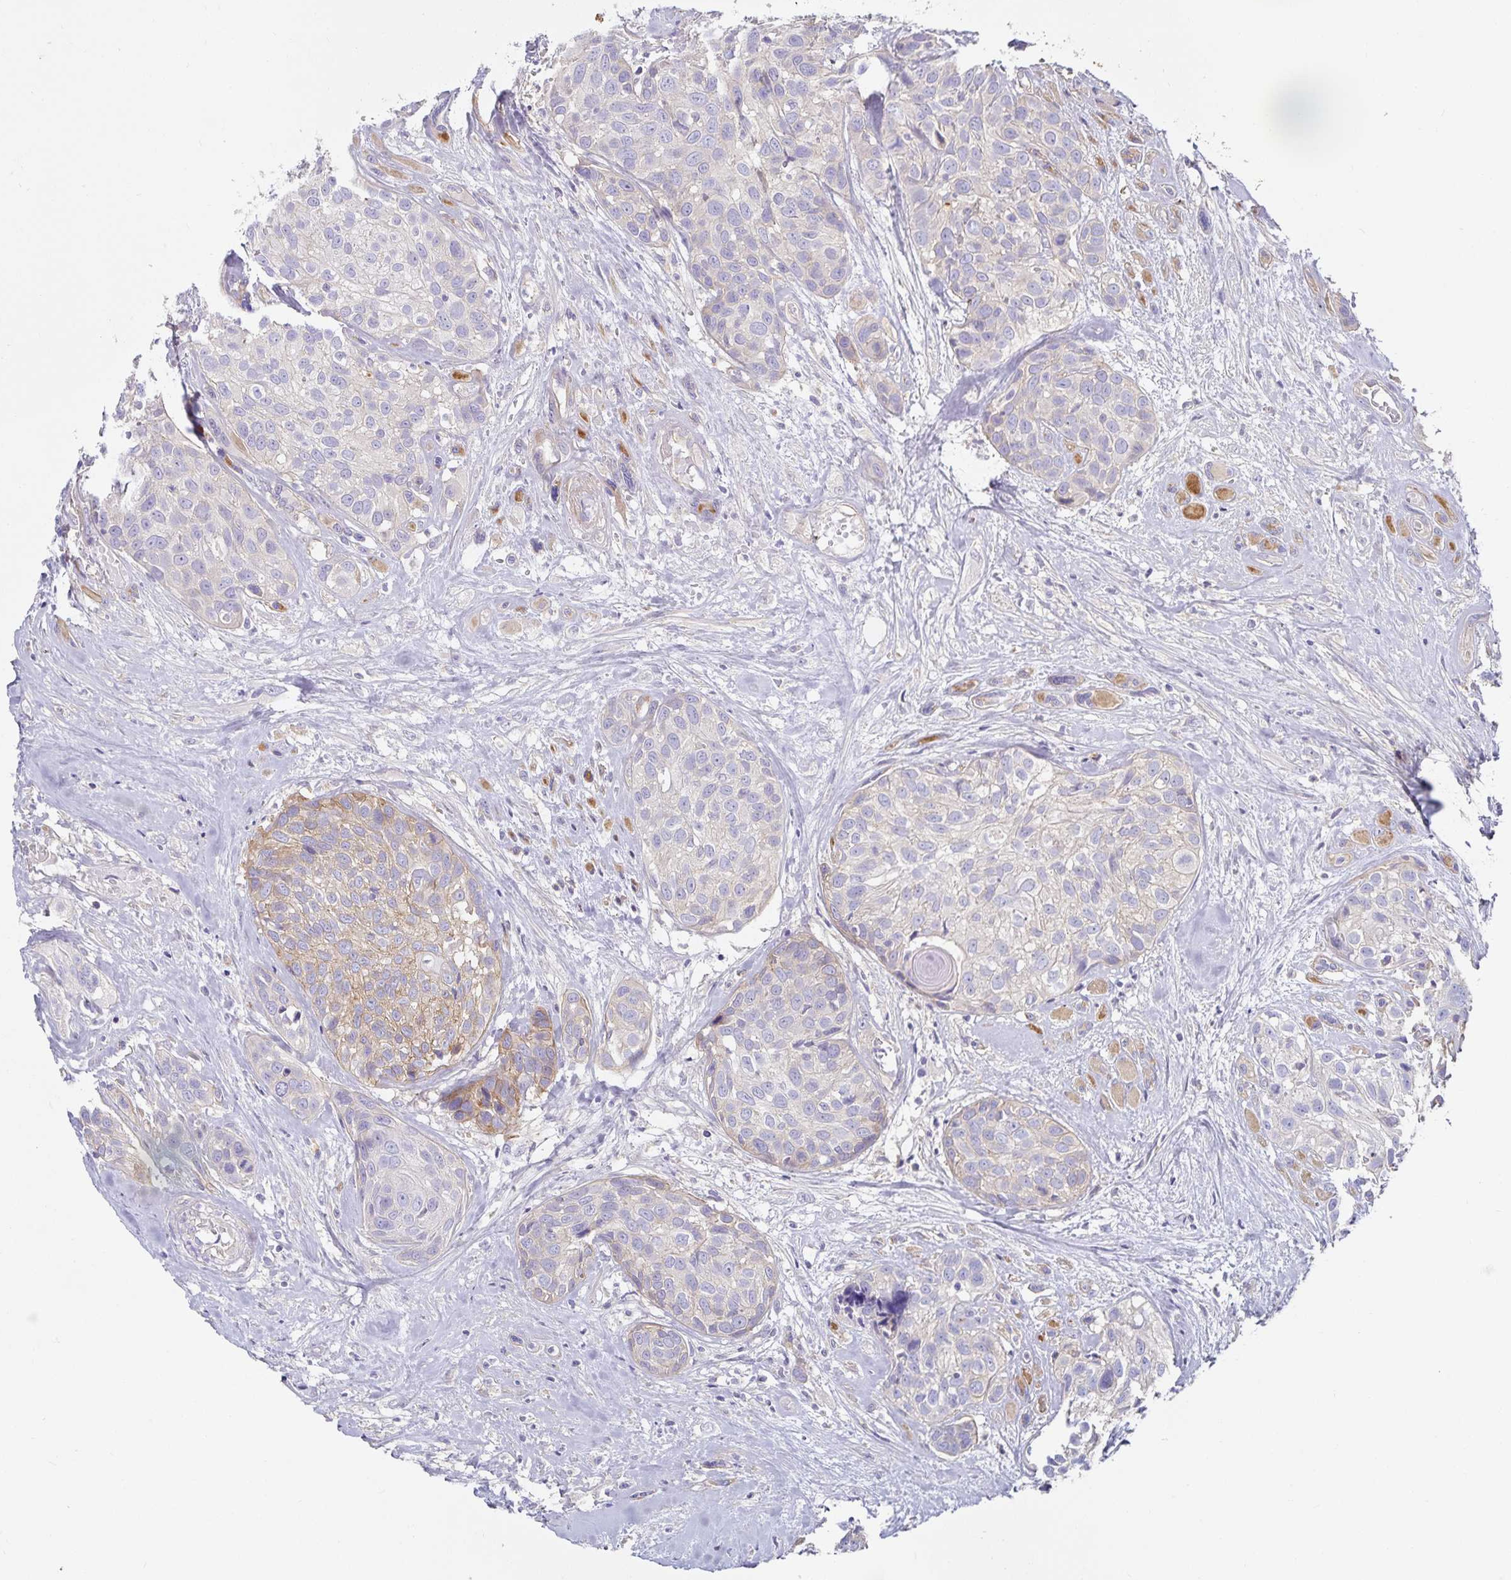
{"staining": {"intensity": "weak", "quantity": "25%-75%", "location": "cytoplasmic/membranous"}, "tissue": "head and neck cancer", "cell_type": "Tumor cells", "image_type": "cancer", "snomed": [{"axis": "morphology", "description": "Squamous cell carcinoma, NOS"}, {"axis": "topography", "description": "Head-Neck"}], "caption": "This is an image of immunohistochemistry staining of head and neck cancer, which shows weak staining in the cytoplasmic/membranous of tumor cells.", "gene": "METTL22", "patient": {"sex": "female", "age": 50}}